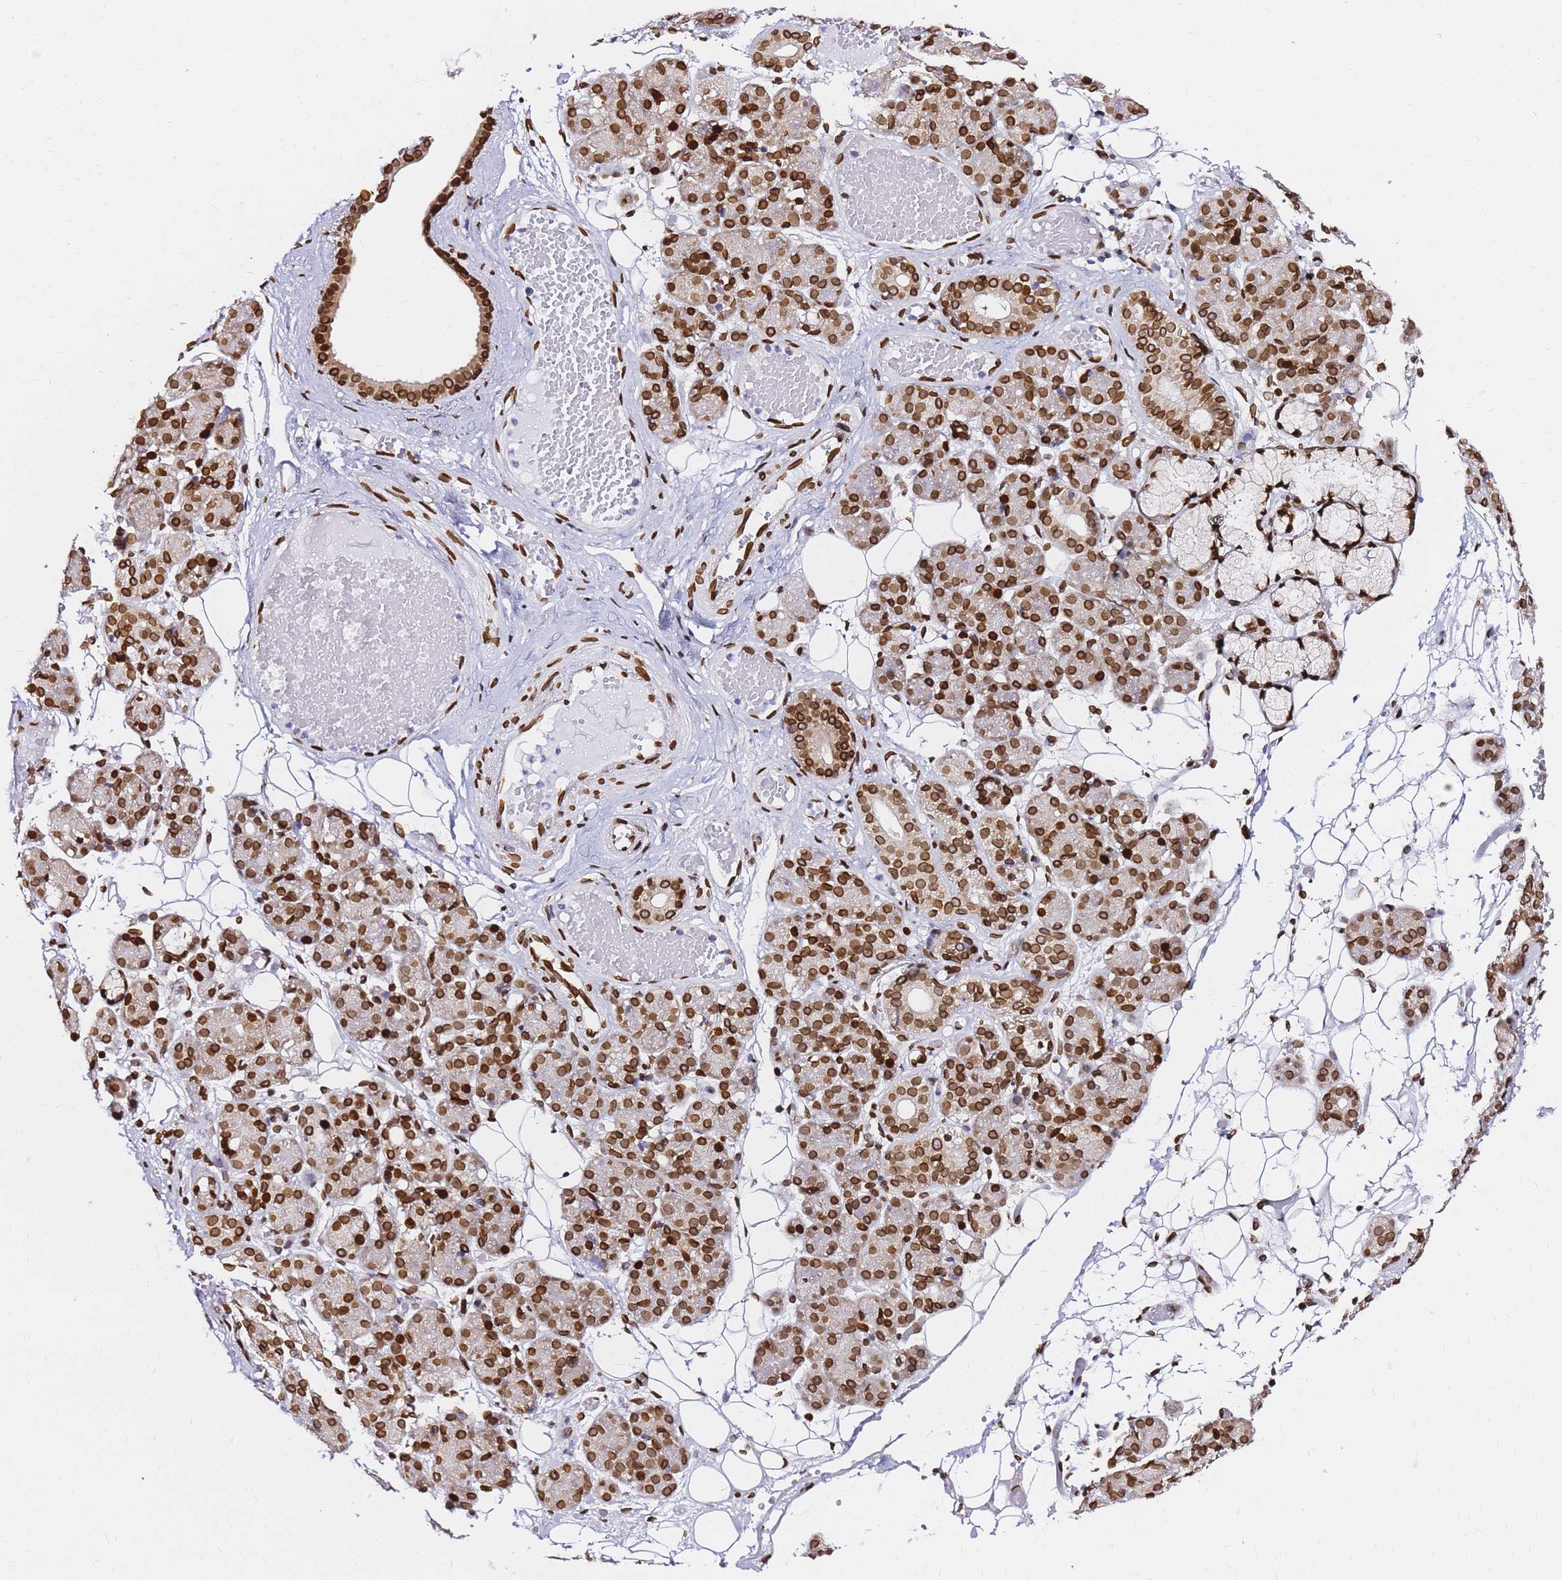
{"staining": {"intensity": "strong", "quantity": ">75%", "location": "cytoplasmic/membranous,nuclear"}, "tissue": "salivary gland", "cell_type": "Glandular cells", "image_type": "normal", "snomed": [{"axis": "morphology", "description": "Normal tissue, NOS"}, {"axis": "topography", "description": "Salivary gland"}], "caption": "Protein analysis of unremarkable salivary gland displays strong cytoplasmic/membranous,nuclear staining in approximately >75% of glandular cells.", "gene": "C6orf141", "patient": {"sex": "male", "age": 63}}